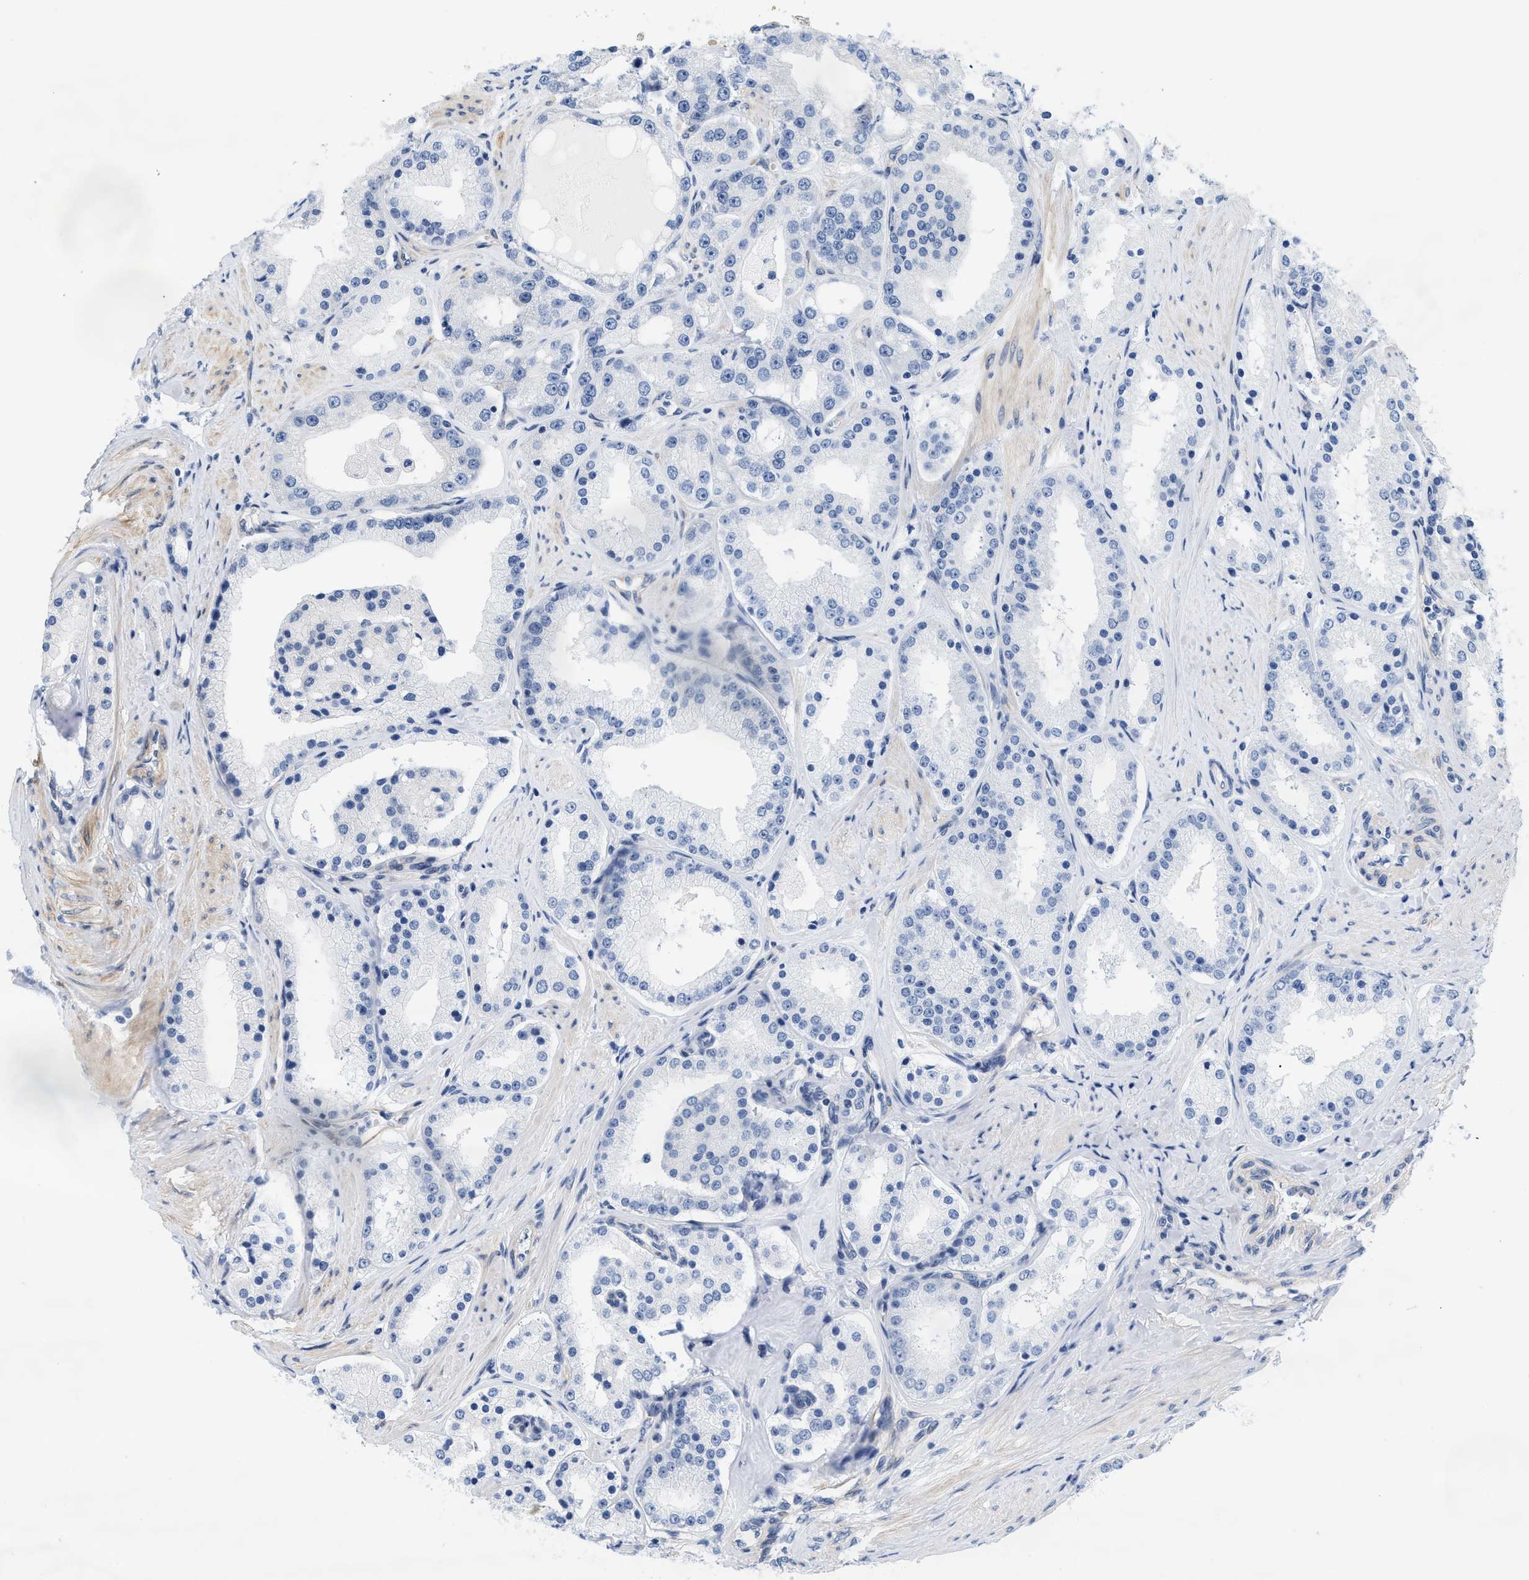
{"staining": {"intensity": "negative", "quantity": "none", "location": "none"}, "tissue": "prostate cancer", "cell_type": "Tumor cells", "image_type": "cancer", "snomed": [{"axis": "morphology", "description": "Adenocarcinoma, Low grade"}, {"axis": "topography", "description": "Prostate"}], "caption": "Prostate cancer stained for a protein using immunohistochemistry (IHC) demonstrates no expression tumor cells.", "gene": "GPRASP2", "patient": {"sex": "male", "age": 63}}